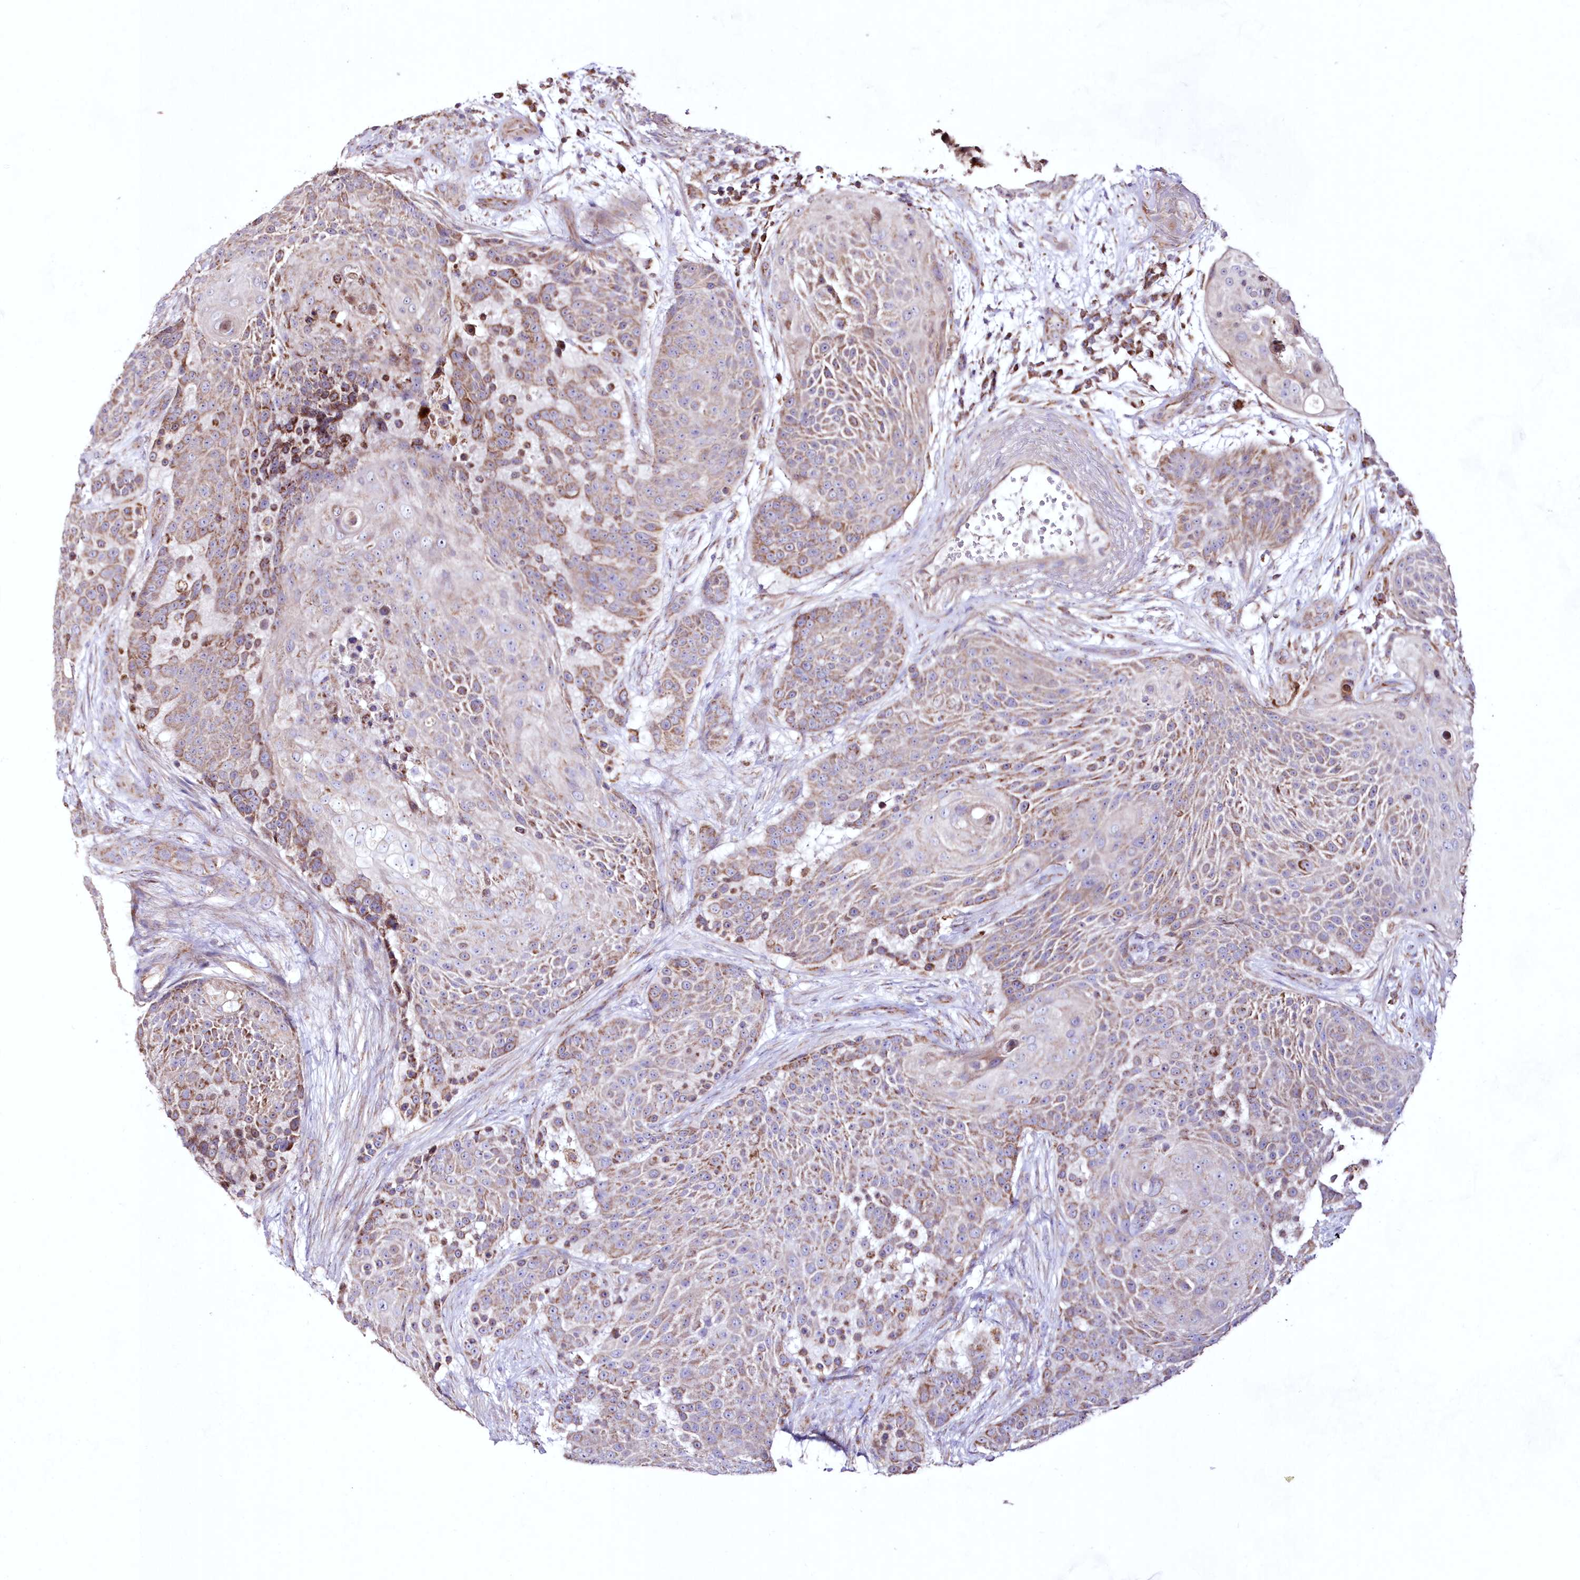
{"staining": {"intensity": "moderate", "quantity": "25%-75%", "location": "cytoplasmic/membranous"}, "tissue": "urothelial cancer", "cell_type": "Tumor cells", "image_type": "cancer", "snomed": [{"axis": "morphology", "description": "Urothelial carcinoma, High grade"}, {"axis": "topography", "description": "Urinary bladder"}], "caption": "An IHC histopathology image of neoplastic tissue is shown. Protein staining in brown labels moderate cytoplasmic/membranous positivity in urothelial carcinoma (high-grade) within tumor cells. Nuclei are stained in blue.", "gene": "HADHB", "patient": {"sex": "female", "age": 63}}